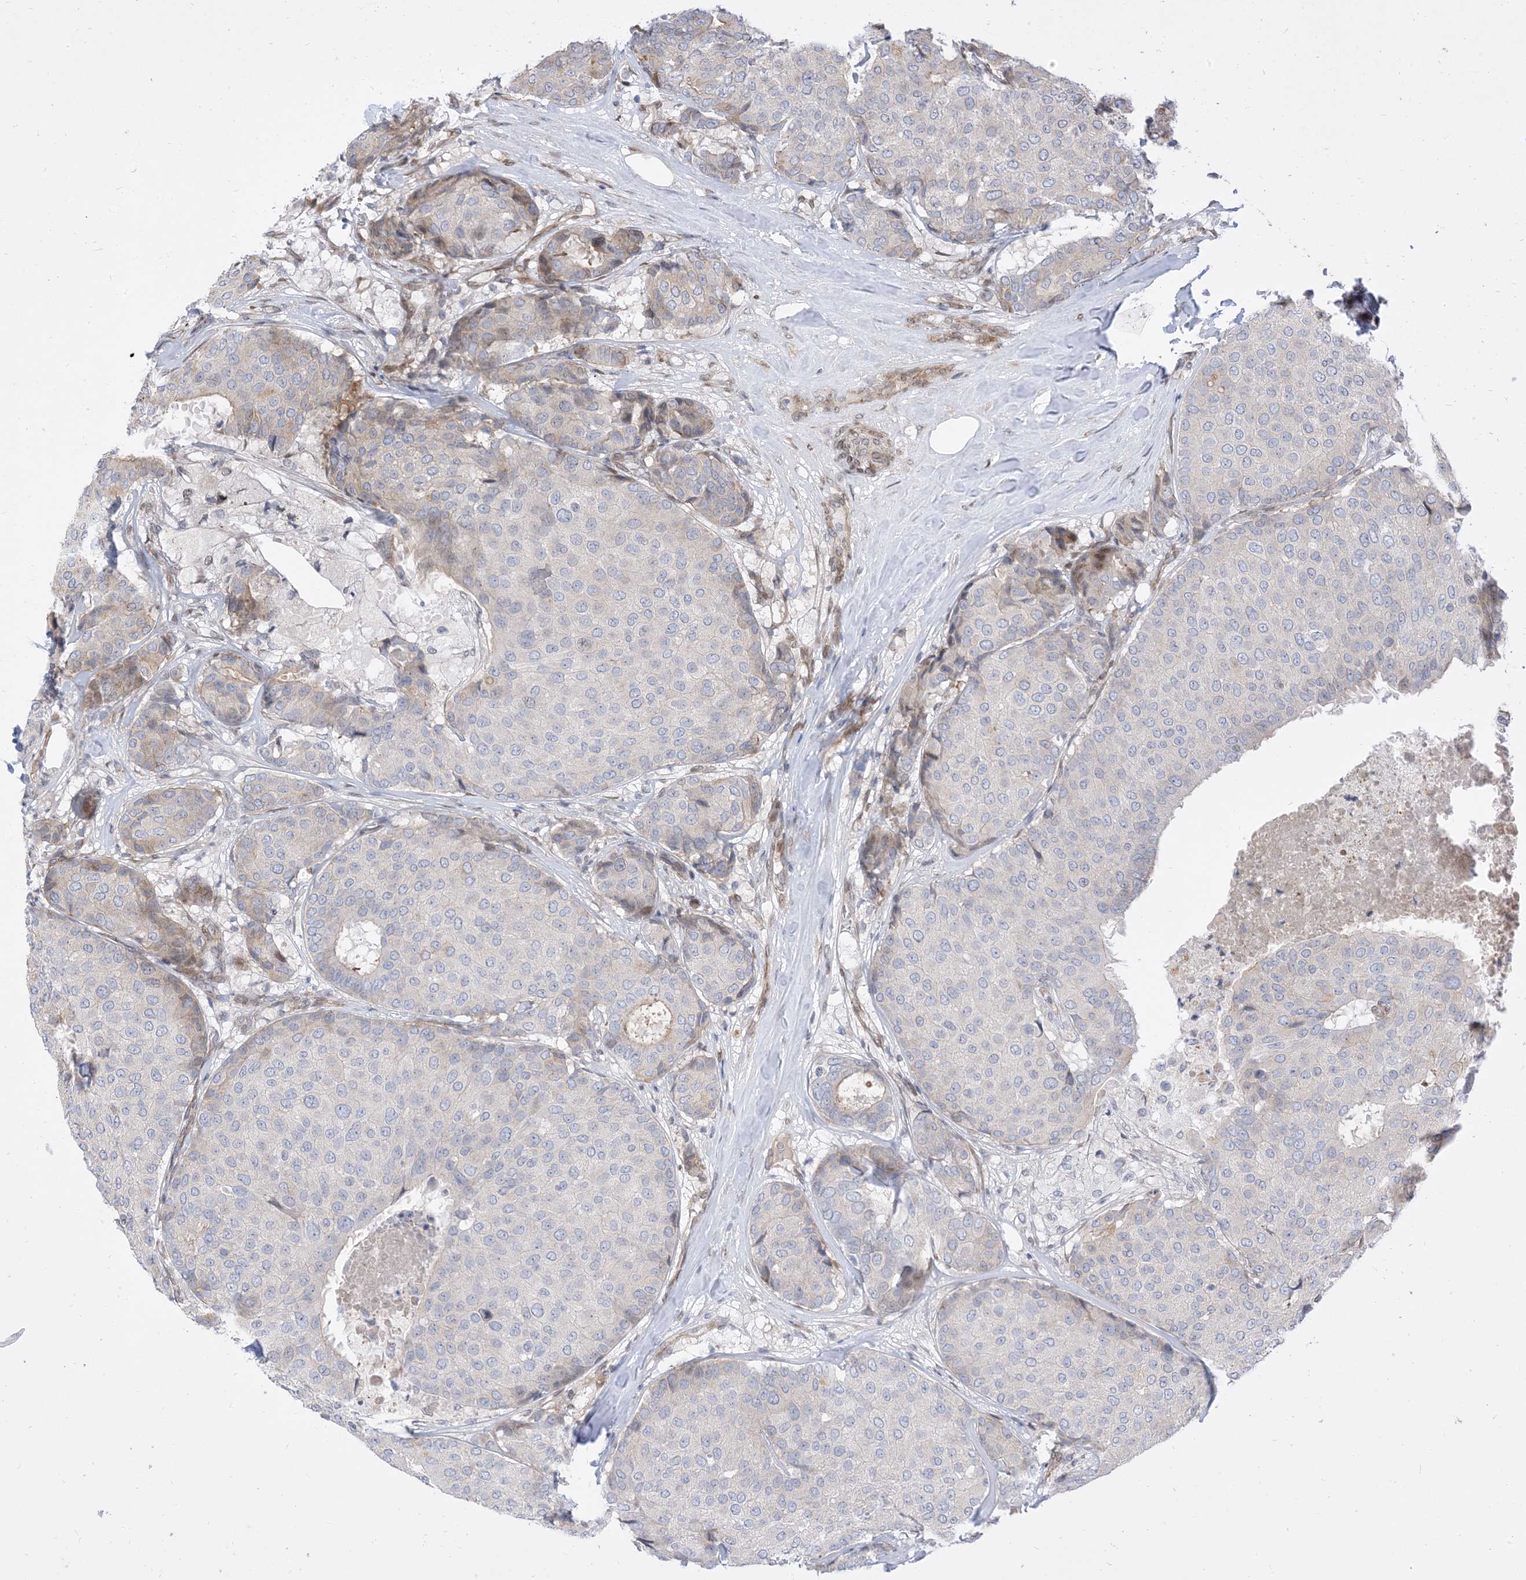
{"staining": {"intensity": "negative", "quantity": "none", "location": "none"}, "tissue": "breast cancer", "cell_type": "Tumor cells", "image_type": "cancer", "snomed": [{"axis": "morphology", "description": "Duct carcinoma"}, {"axis": "topography", "description": "Breast"}], "caption": "Immunohistochemical staining of human breast cancer demonstrates no significant positivity in tumor cells.", "gene": "TYSND1", "patient": {"sex": "female", "age": 75}}